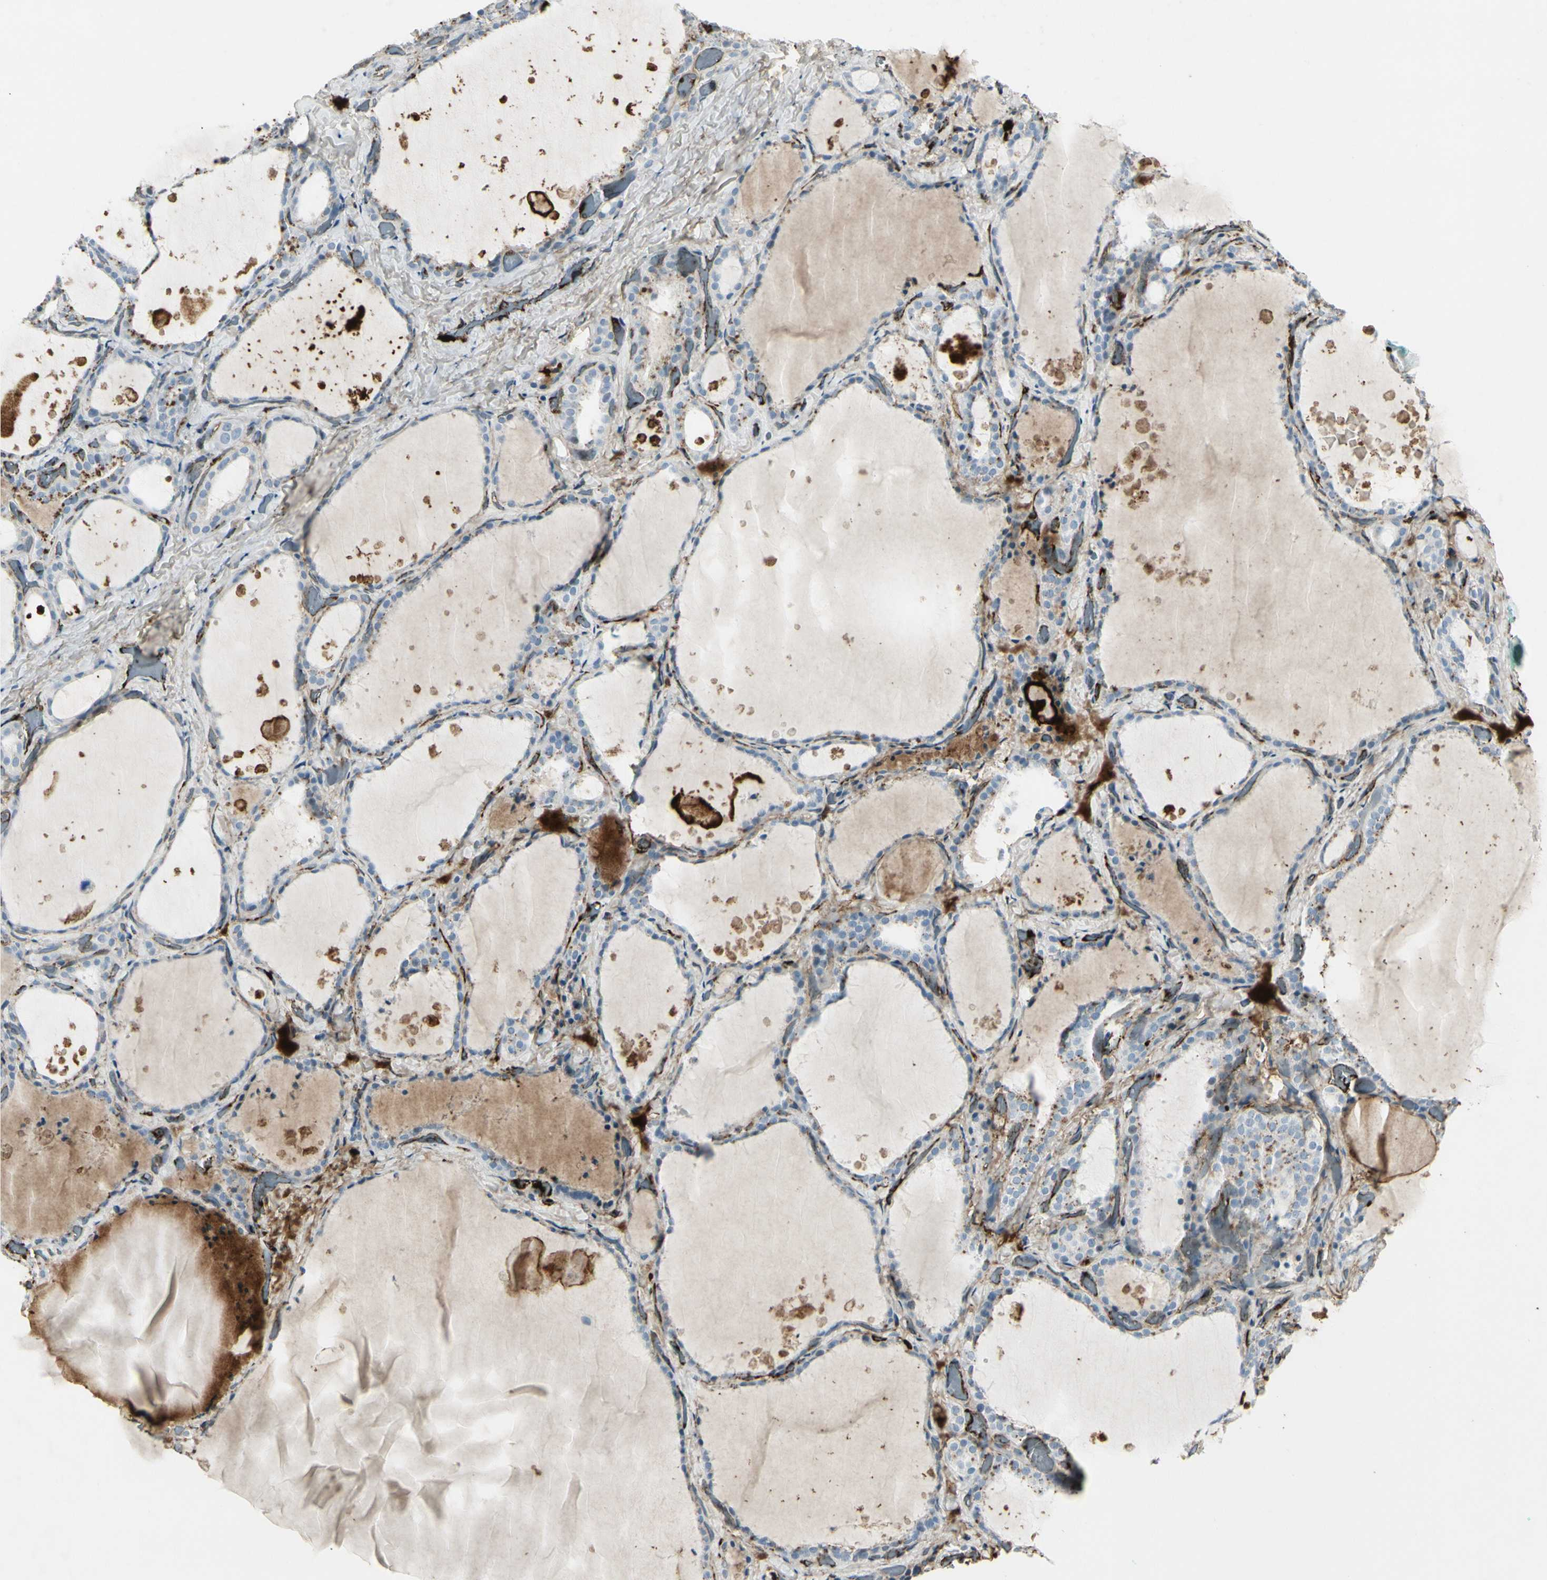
{"staining": {"intensity": "moderate", "quantity": "<25%", "location": "cytoplasmic/membranous"}, "tissue": "thyroid gland", "cell_type": "Glandular cells", "image_type": "normal", "snomed": [{"axis": "morphology", "description": "Normal tissue, NOS"}, {"axis": "topography", "description": "Thyroid gland"}], "caption": "Glandular cells display low levels of moderate cytoplasmic/membranous positivity in approximately <25% of cells in normal thyroid gland.", "gene": "IGHM", "patient": {"sex": "female", "age": 44}}